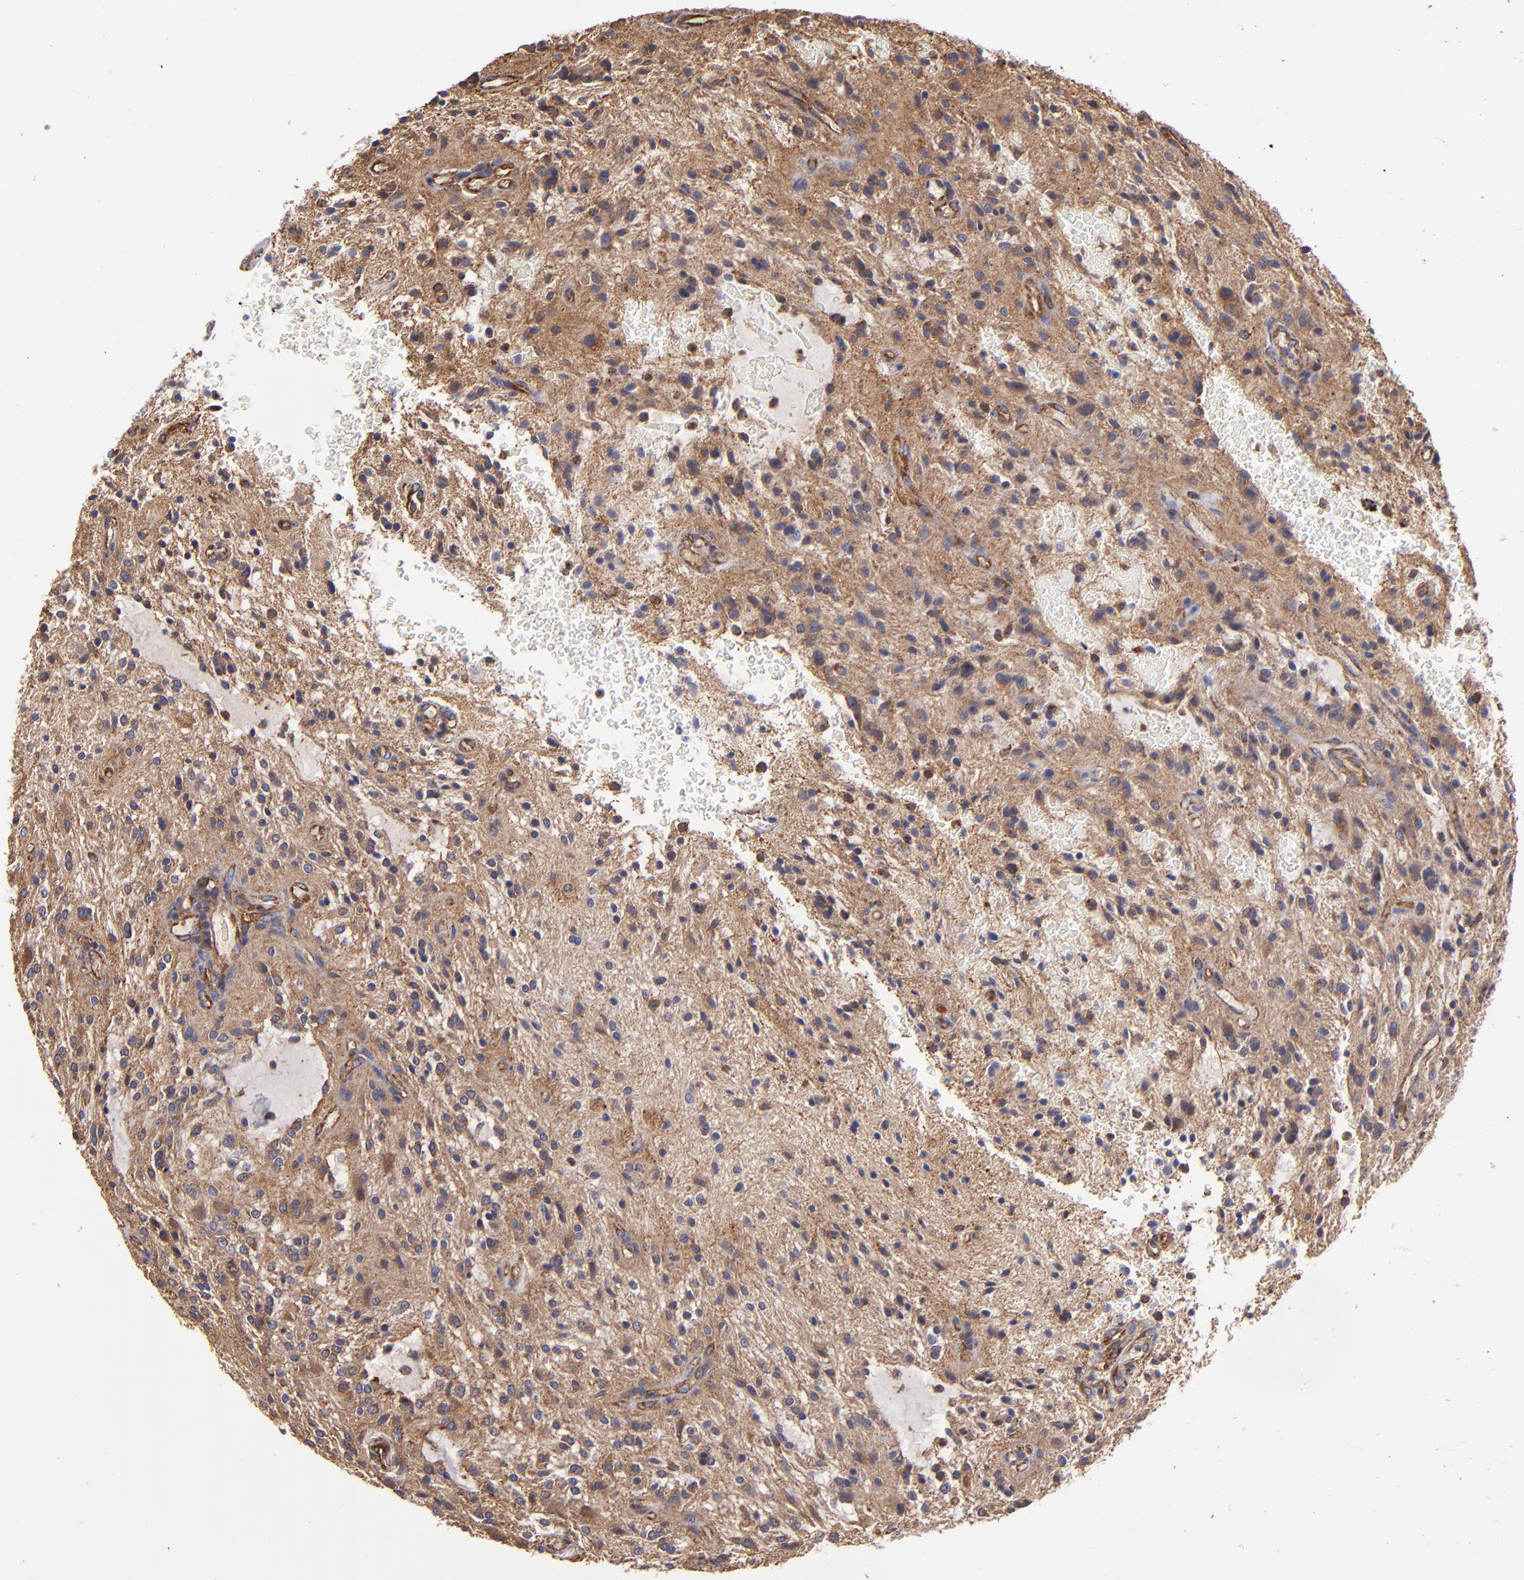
{"staining": {"intensity": "moderate", "quantity": "25%-75%", "location": "cytoplasmic/membranous"}, "tissue": "glioma", "cell_type": "Tumor cells", "image_type": "cancer", "snomed": [{"axis": "morphology", "description": "Glioma, malignant, NOS"}, {"axis": "topography", "description": "Cerebellum"}], "caption": "High-magnification brightfield microscopy of glioma (malignant) stained with DAB (brown) and counterstained with hematoxylin (blue). tumor cells exhibit moderate cytoplasmic/membranous staining is seen in about25%-75% of cells.", "gene": "MVP", "patient": {"sex": "female", "age": 10}}